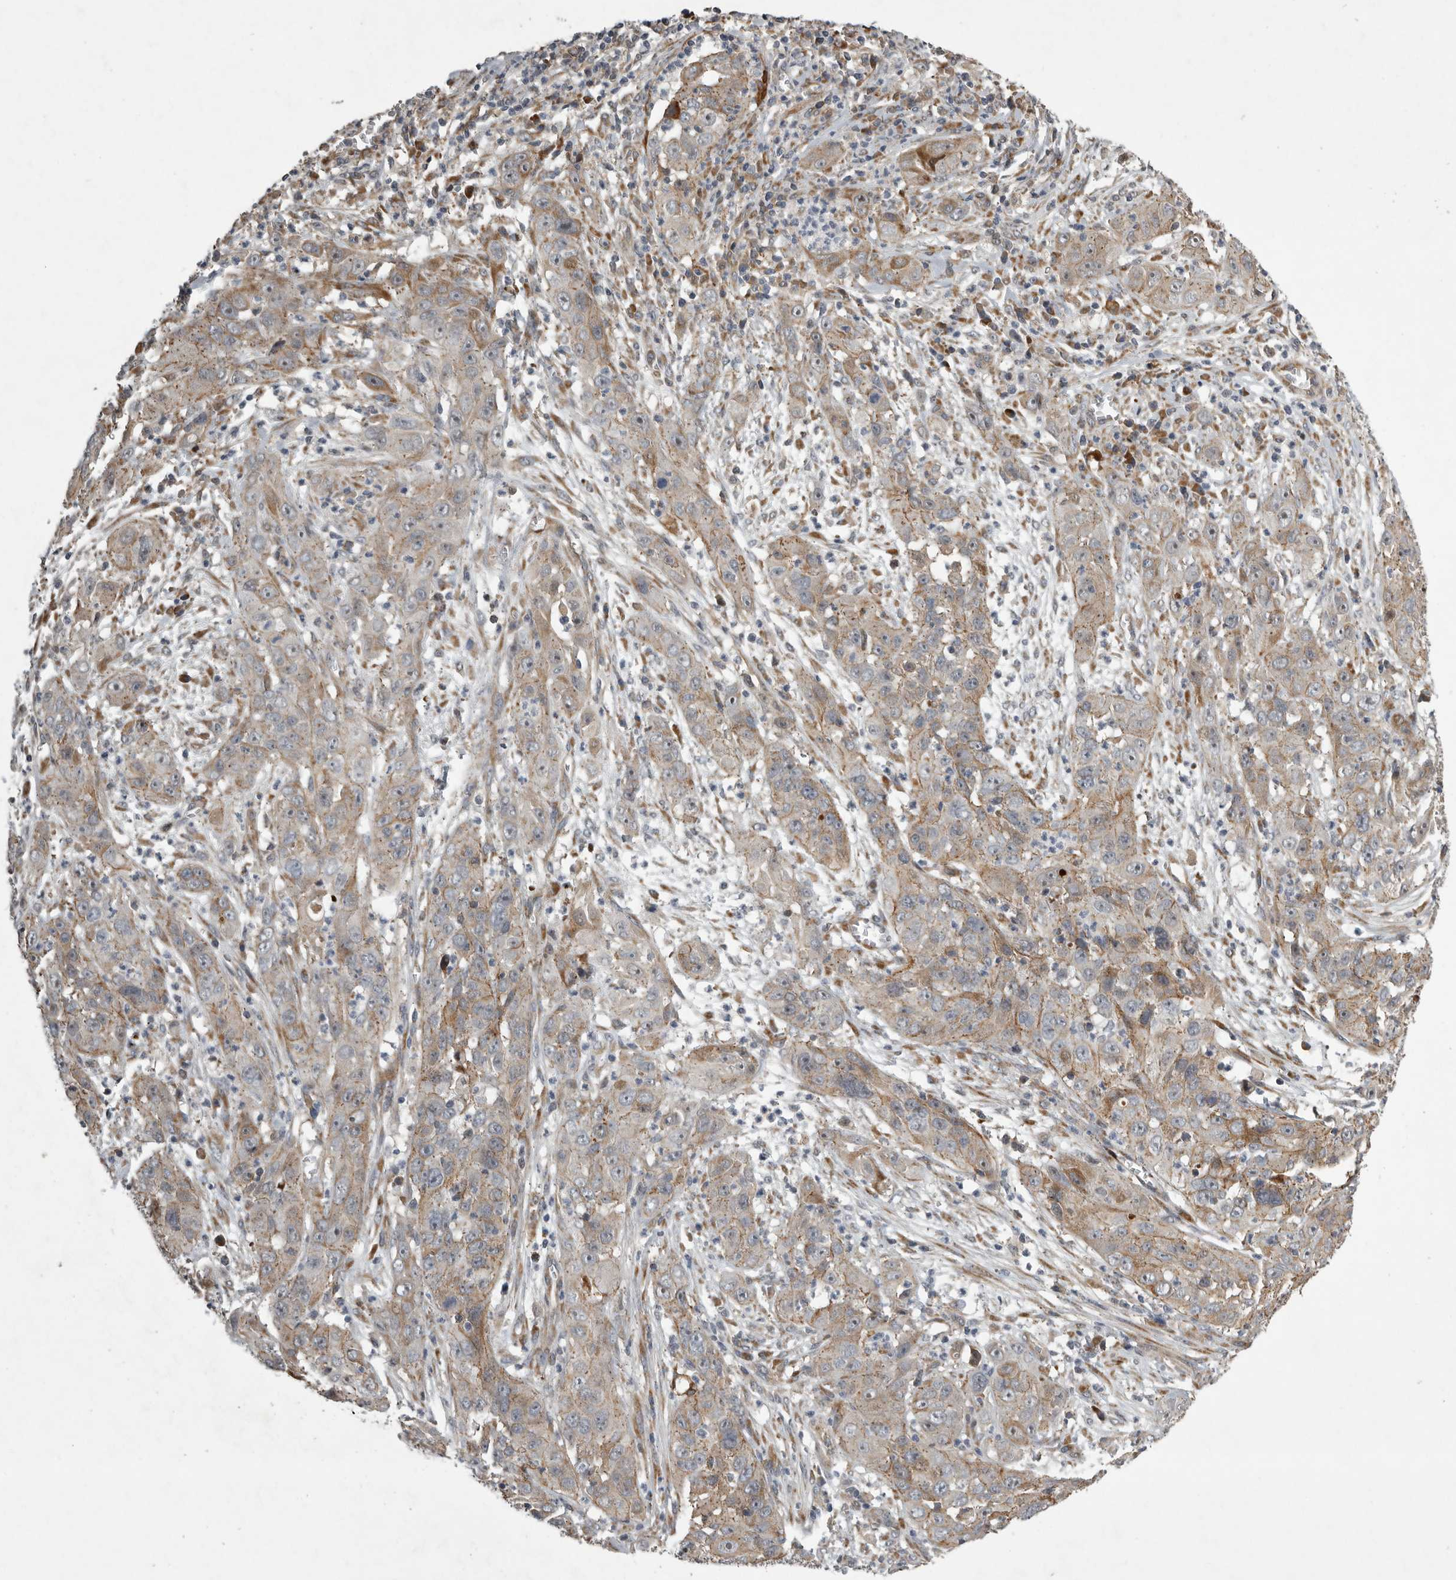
{"staining": {"intensity": "moderate", "quantity": "25%-75%", "location": "cytoplasmic/membranous"}, "tissue": "cervical cancer", "cell_type": "Tumor cells", "image_type": "cancer", "snomed": [{"axis": "morphology", "description": "Squamous cell carcinoma, NOS"}, {"axis": "topography", "description": "Cervix"}], "caption": "Protein staining of squamous cell carcinoma (cervical) tissue exhibits moderate cytoplasmic/membranous staining in approximately 25%-75% of tumor cells. Immunohistochemistry (ihc) stains the protein of interest in brown and the nuclei are stained blue.", "gene": "MPDZ", "patient": {"sex": "female", "age": 32}}